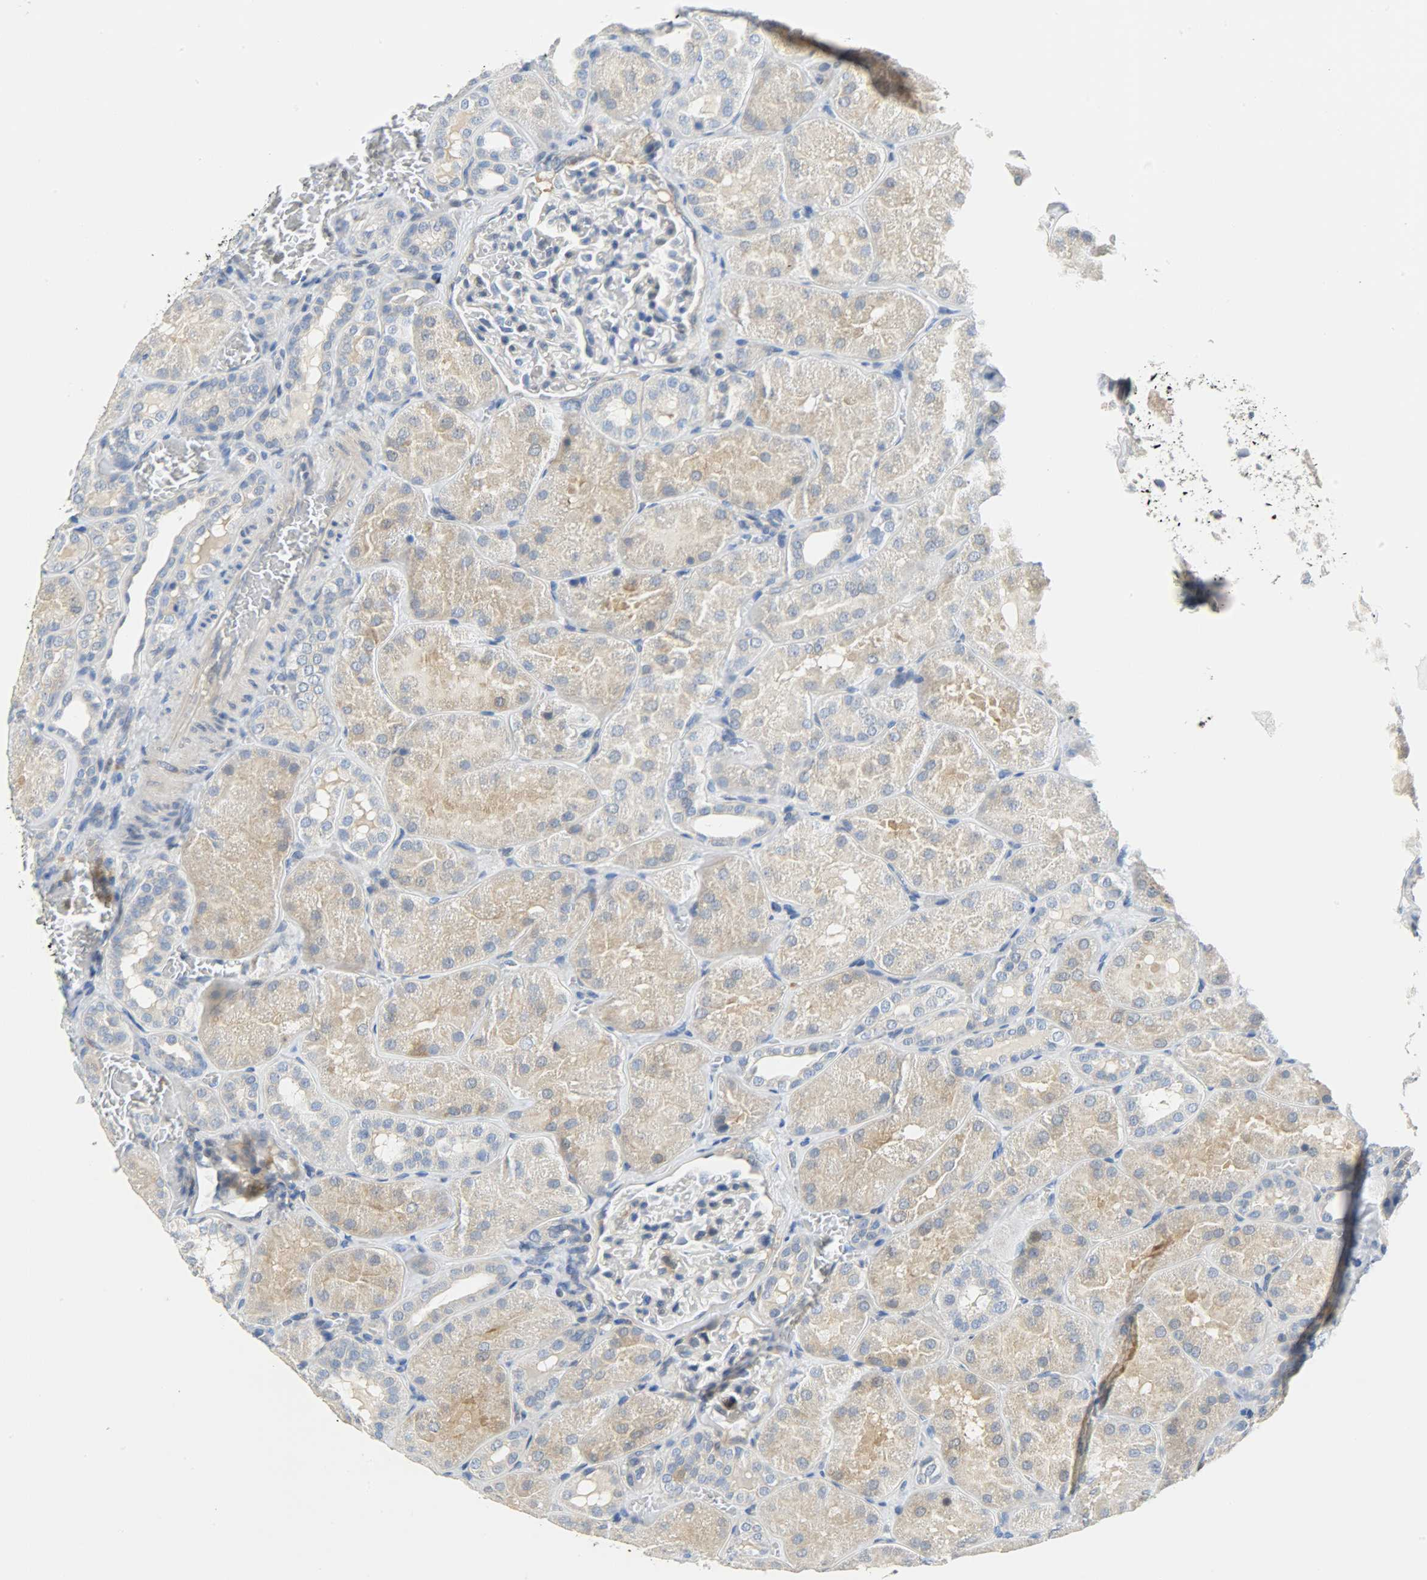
{"staining": {"intensity": "negative", "quantity": "none", "location": "none"}, "tissue": "kidney", "cell_type": "Cells in glomeruli", "image_type": "normal", "snomed": [{"axis": "morphology", "description": "Normal tissue, NOS"}, {"axis": "topography", "description": "Kidney"}], "caption": "Immunohistochemistry (IHC) image of unremarkable kidney stained for a protein (brown), which reveals no expression in cells in glomeruli. (Brightfield microscopy of DAB immunohistochemistry (IHC) at high magnification).", "gene": "EIF4EBP1", "patient": {"sex": "male", "age": 28}}